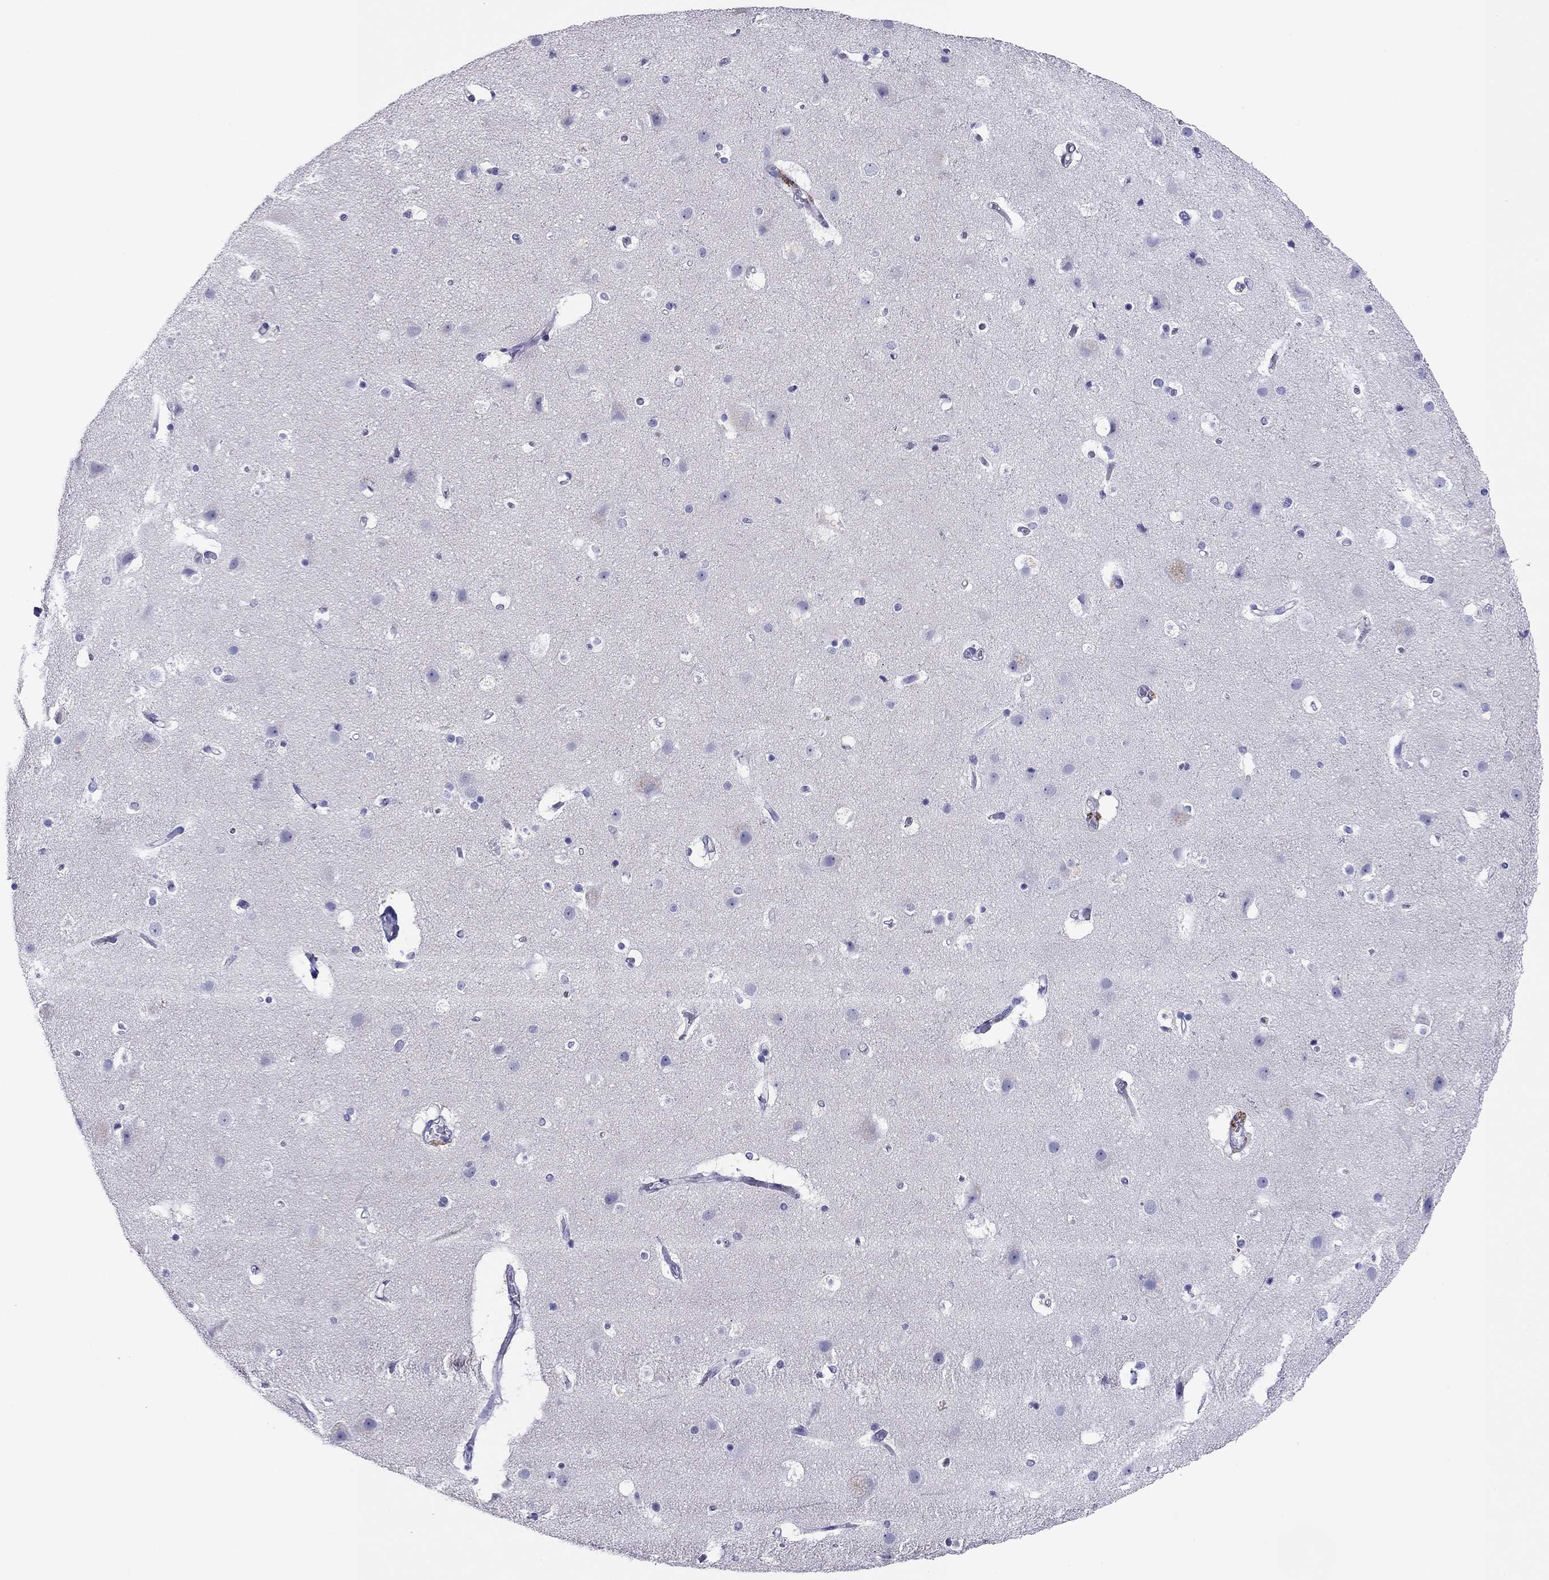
{"staining": {"intensity": "negative", "quantity": "none", "location": "none"}, "tissue": "cerebral cortex", "cell_type": "Endothelial cells", "image_type": "normal", "snomed": [{"axis": "morphology", "description": "Normal tissue, NOS"}, {"axis": "topography", "description": "Cerebral cortex"}], "caption": "A photomicrograph of cerebral cortex stained for a protein demonstrates no brown staining in endothelial cells.", "gene": "CAPNS2", "patient": {"sex": "female", "age": 52}}